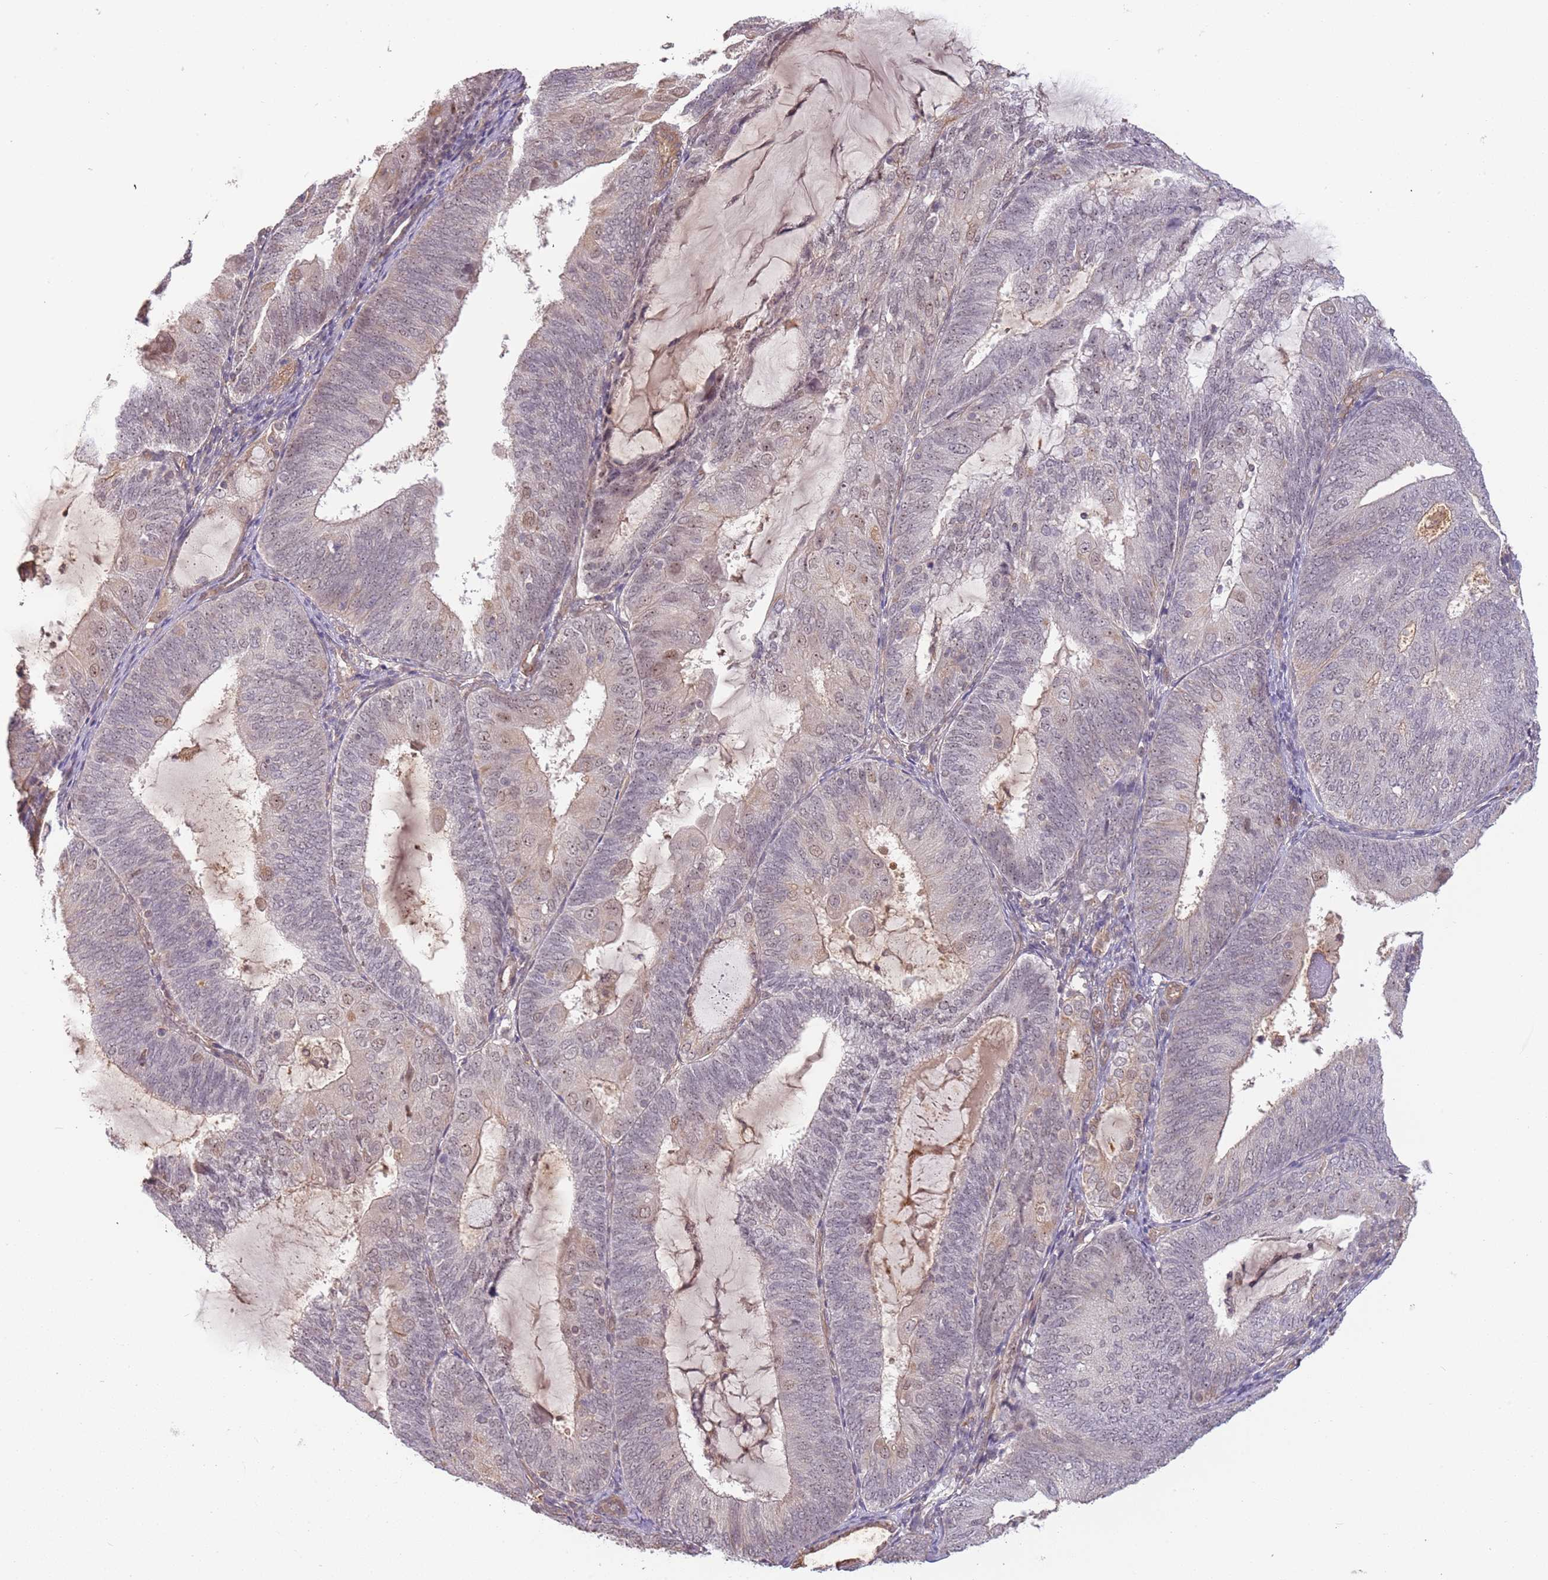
{"staining": {"intensity": "weak", "quantity": "<25%", "location": "nuclear"}, "tissue": "endometrial cancer", "cell_type": "Tumor cells", "image_type": "cancer", "snomed": [{"axis": "morphology", "description": "Adenocarcinoma, NOS"}, {"axis": "topography", "description": "Endometrium"}], "caption": "Protein analysis of endometrial cancer reveals no significant staining in tumor cells. The staining was performed using DAB to visualize the protein expression in brown, while the nuclei were stained in blue with hematoxylin (Magnification: 20x).", "gene": "SURF2", "patient": {"sex": "female", "age": 81}}